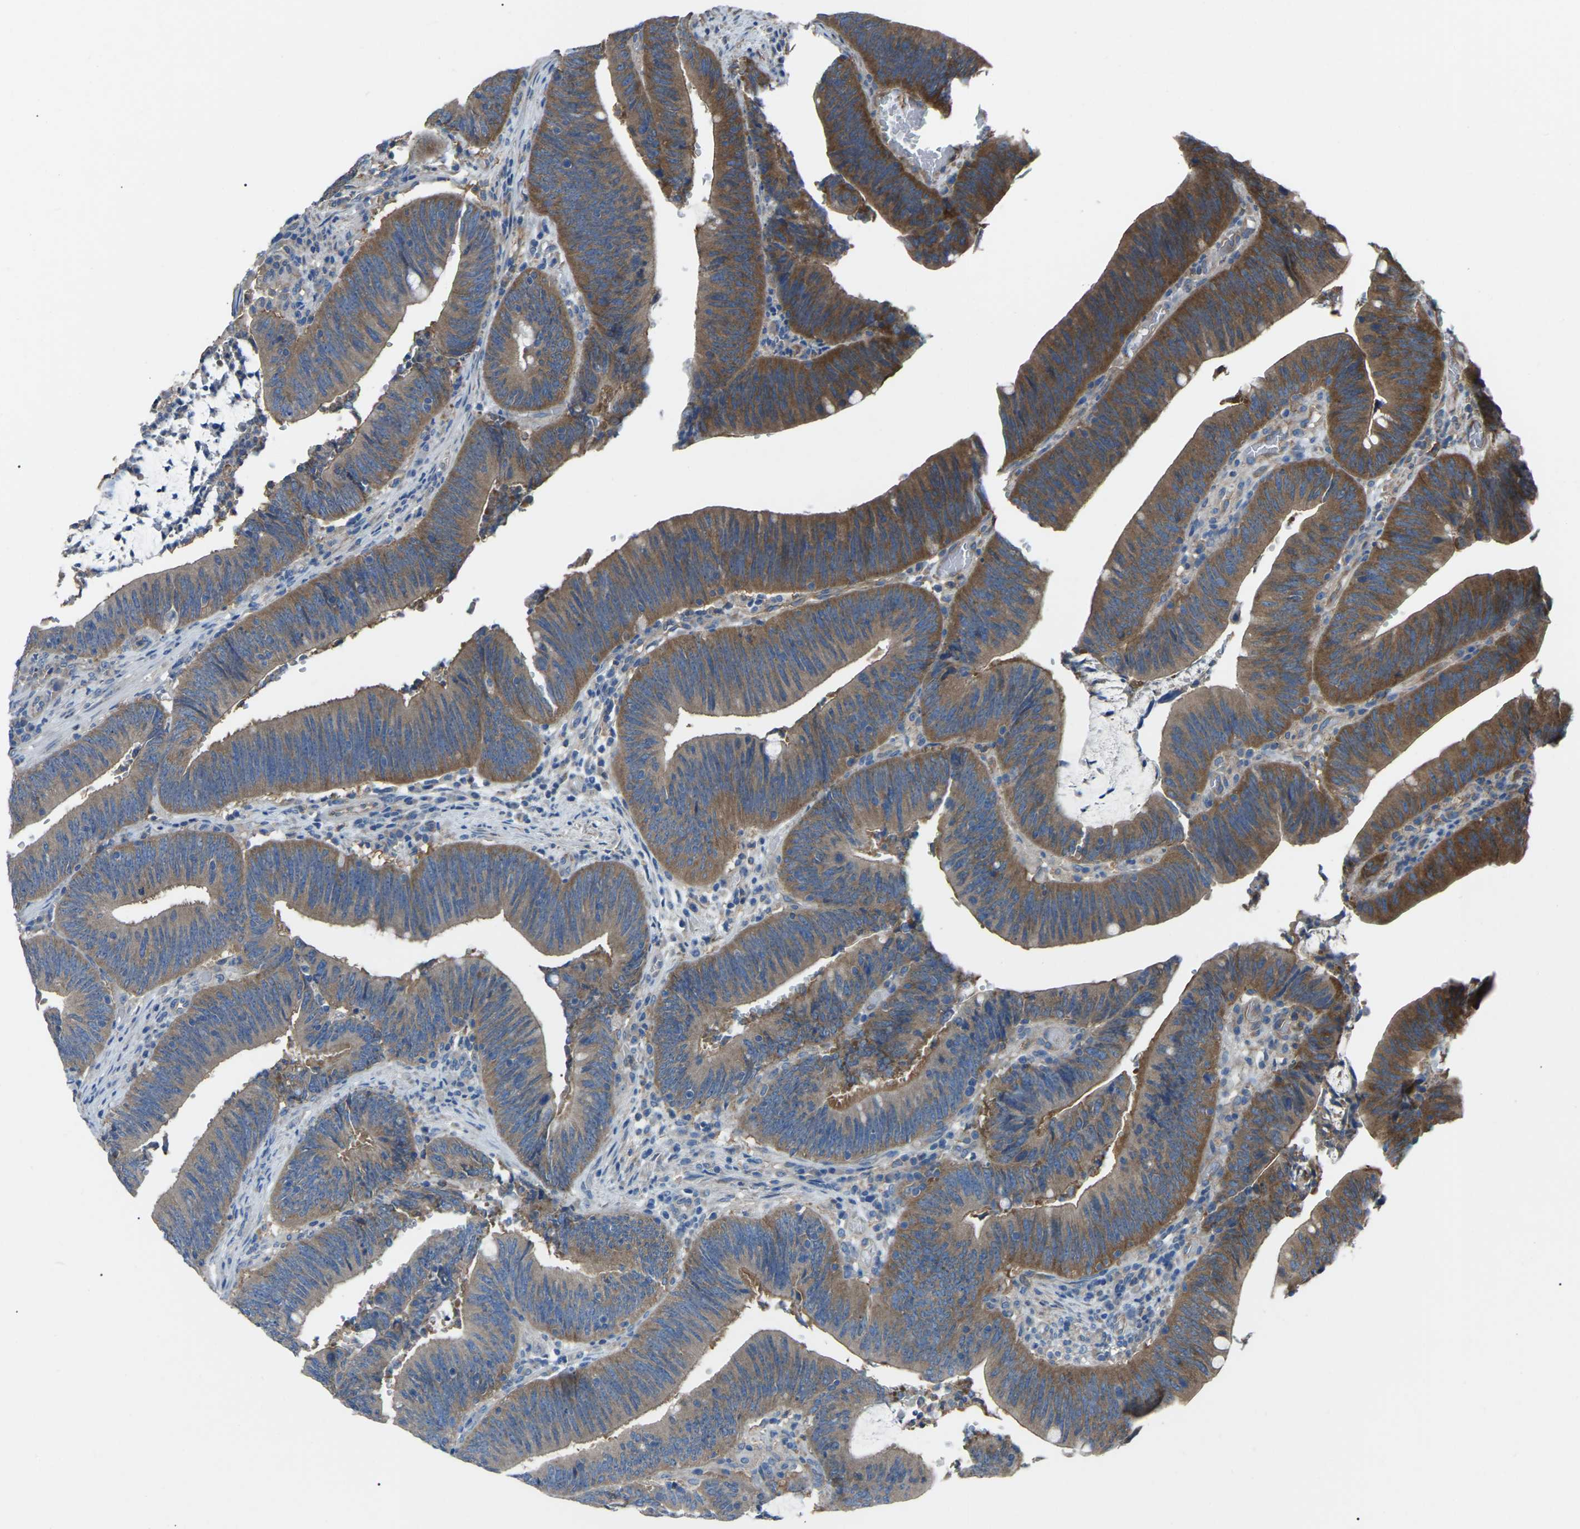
{"staining": {"intensity": "strong", "quantity": ">75%", "location": "cytoplasmic/membranous"}, "tissue": "colorectal cancer", "cell_type": "Tumor cells", "image_type": "cancer", "snomed": [{"axis": "morphology", "description": "Normal tissue, NOS"}, {"axis": "morphology", "description": "Adenocarcinoma, NOS"}, {"axis": "topography", "description": "Rectum"}], "caption": "IHC (DAB) staining of adenocarcinoma (colorectal) shows strong cytoplasmic/membranous protein staining in approximately >75% of tumor cells.", "gene": "AIMP1", "patient": {"sex": "female", "age": 66}}